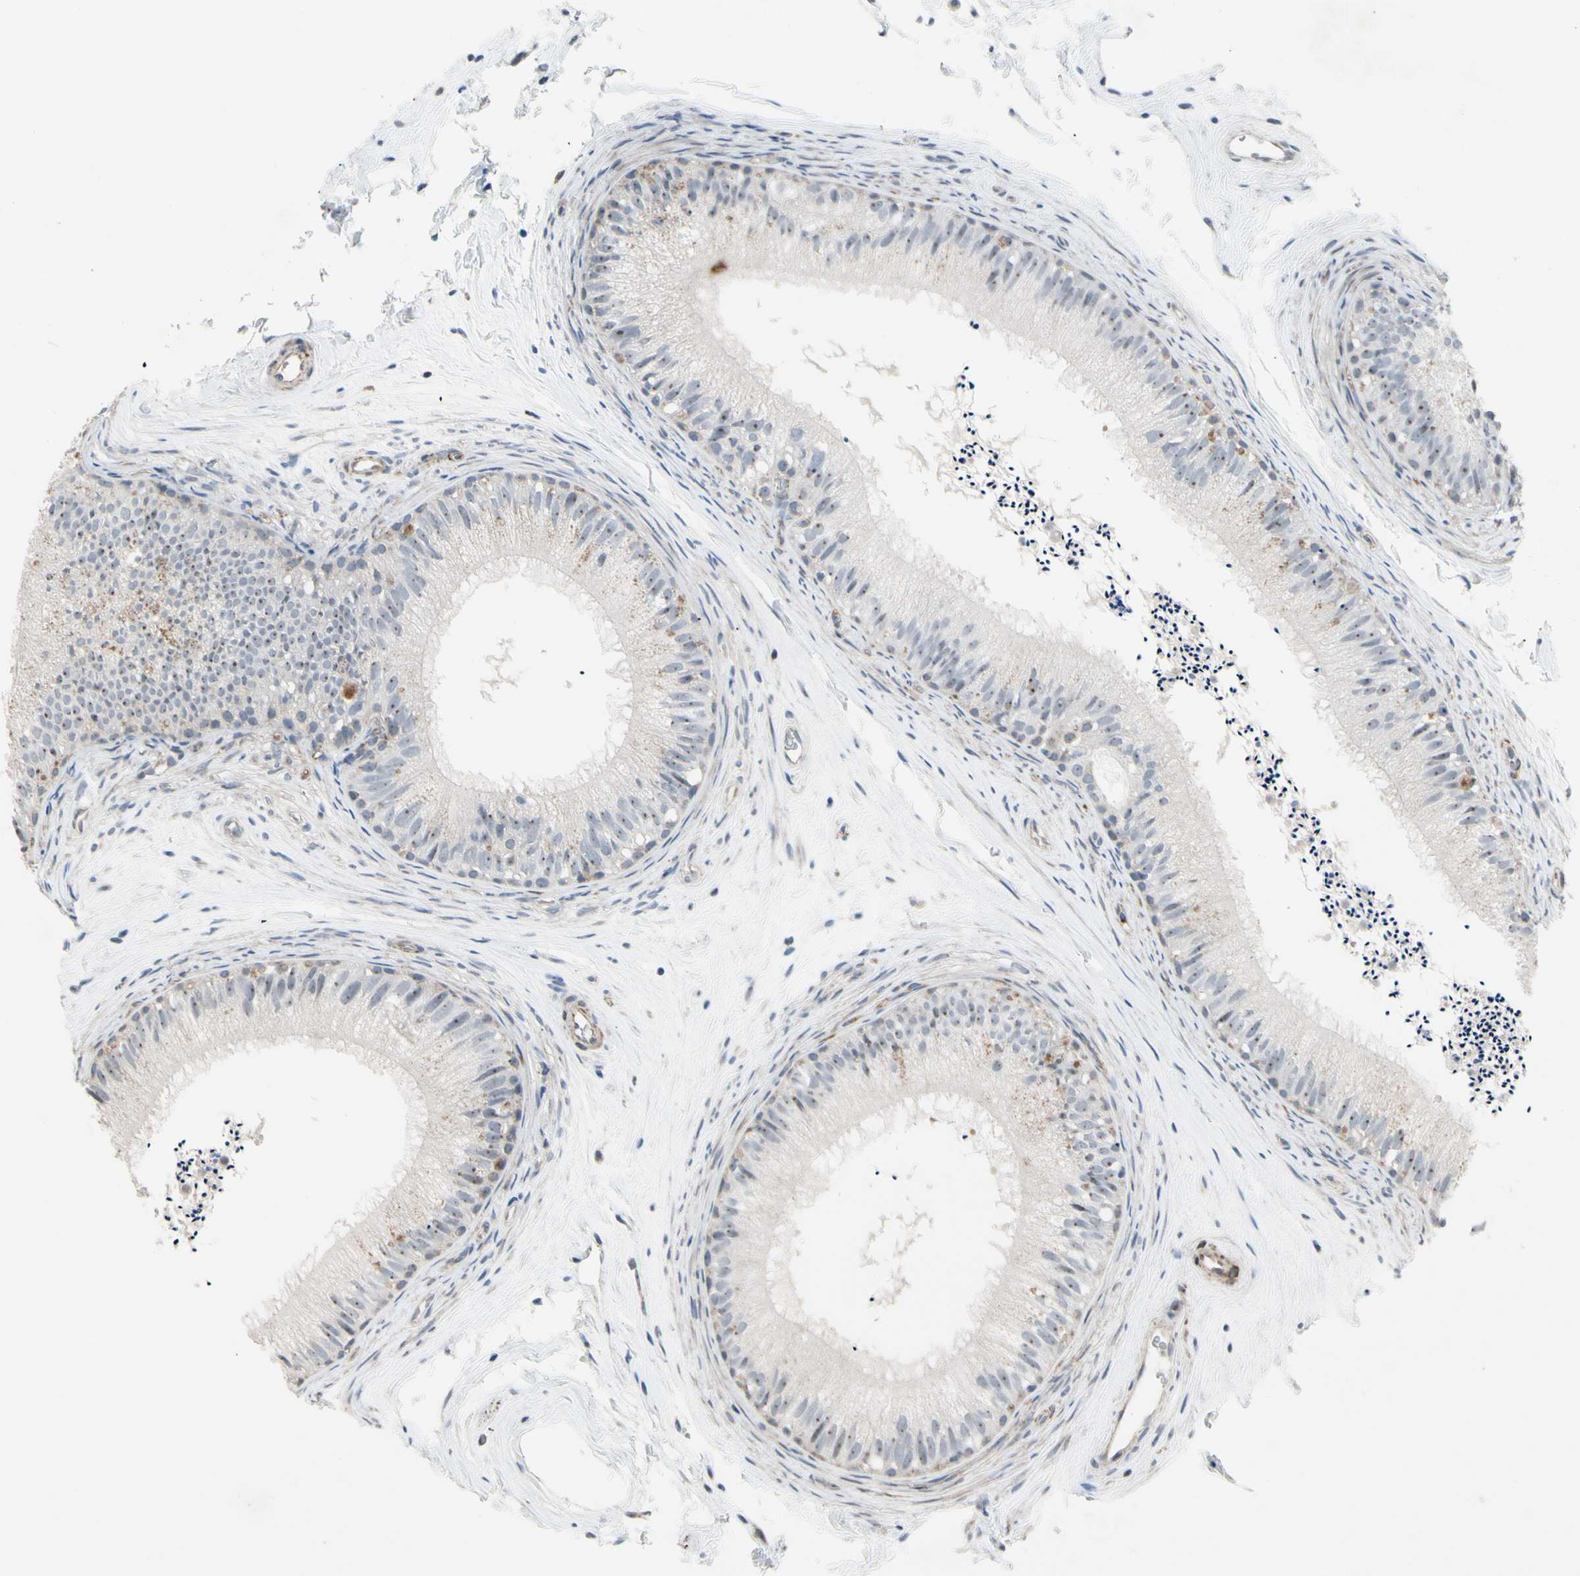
{"staining": {"intensity": "weak", "quantity": ">75%", "location": "cytoplasmic/membranous"}, "tissue": "epididymis", "cell_type": "Glandular cells", "image_type": "normal", "snomed": [{"axis": "morphology", "description": "Normal tissue, NOS"}, {"axis": "topography", "description": "Epididymis"}], "caption": "Immunohistochemistry of unremarkable human epididymis reveals low levels of weak cytoplasmic/membranous positivity in about >75% of glandular cells.", "gene": "CPT1A", "patient": {"sex": "male", "age": 56}}